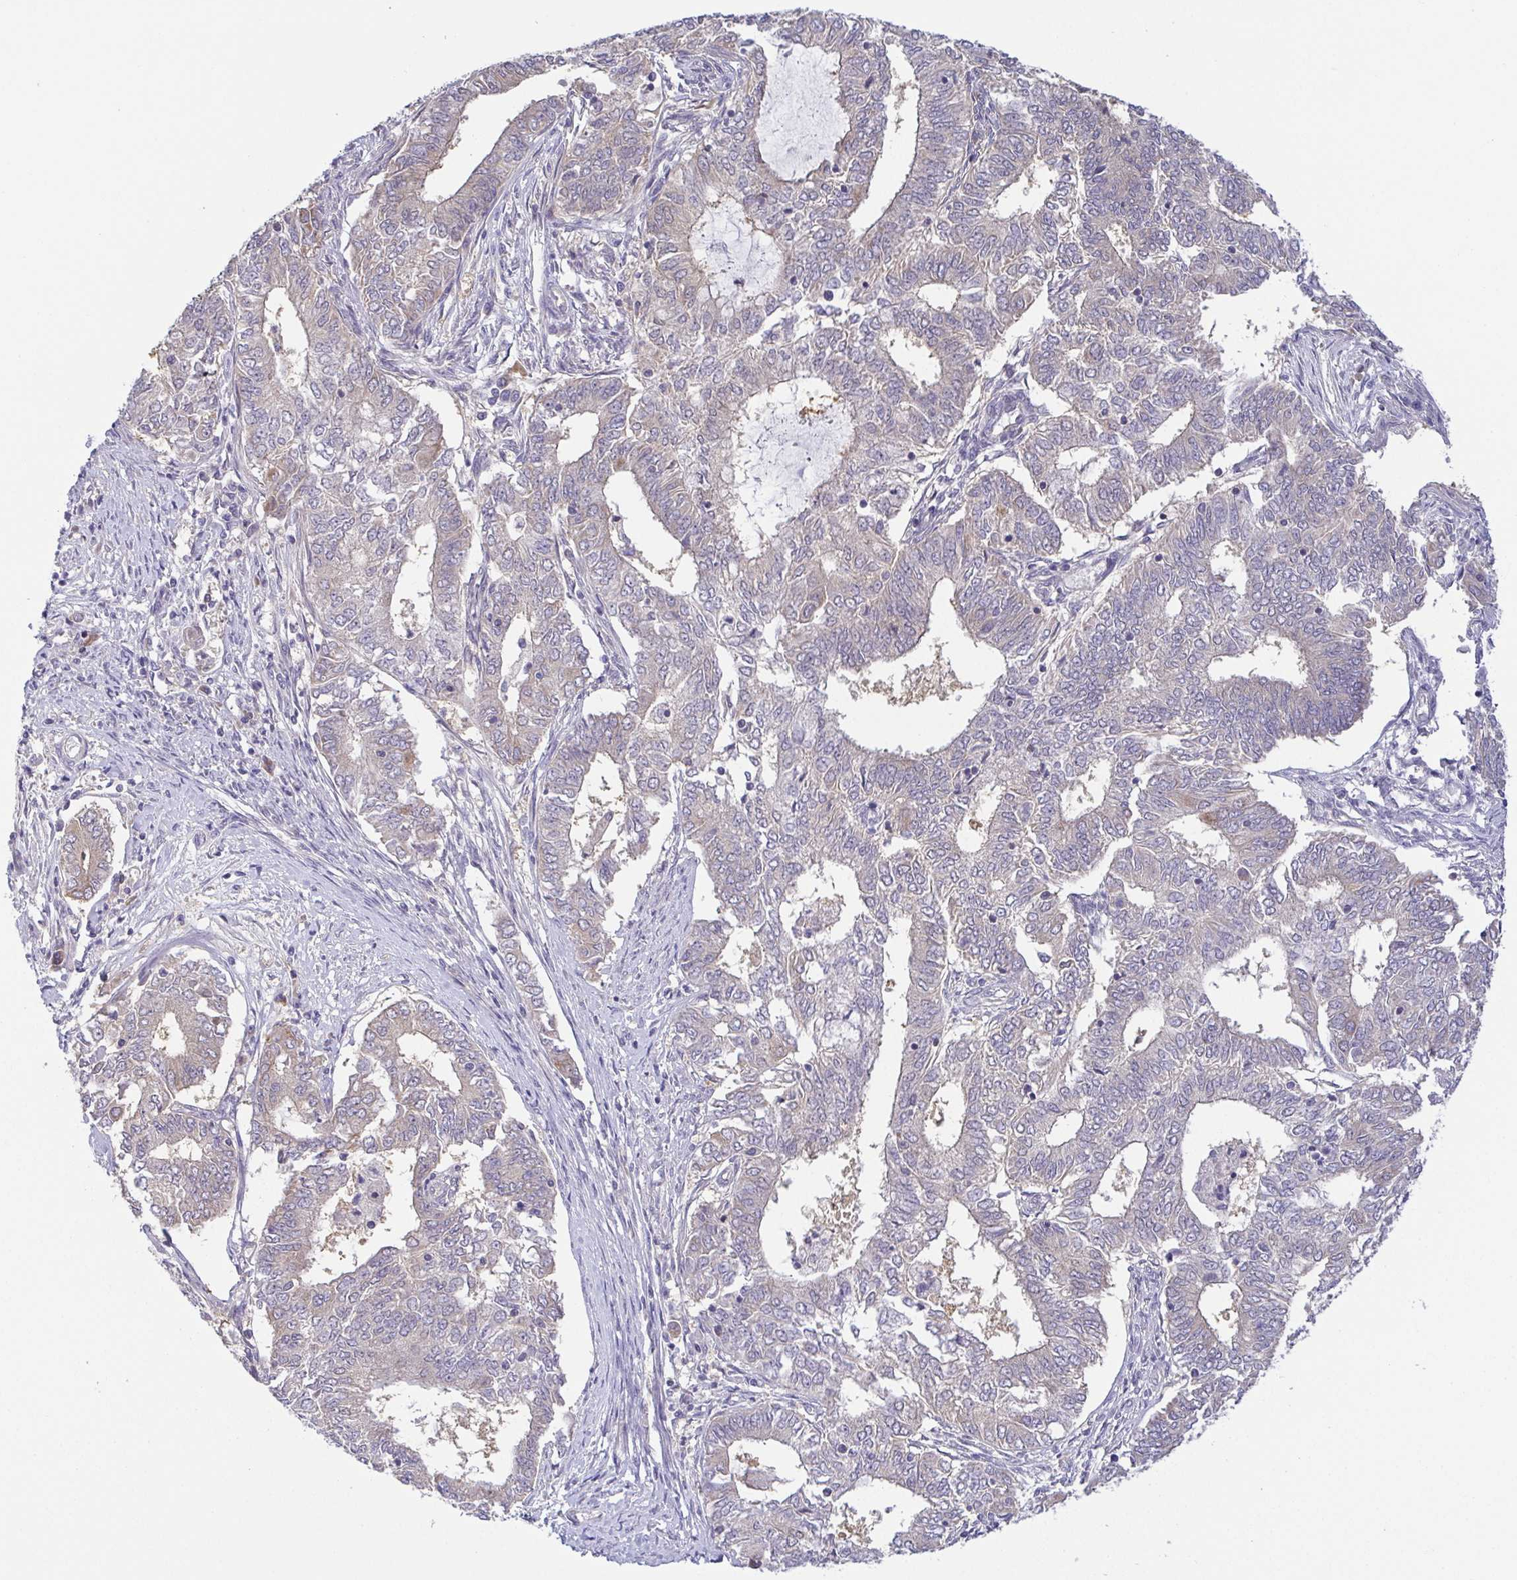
{"staining": {"intensity": "negative", "quantity": "none", "location": "none"}, "tissue": "endometrial cancer", "cell_type": "Tumor cells", "image_type": "cancer", "snomed": [{"axis": "morphology", "description": "Adenocarcinoma, NOS"}, {"axis": "topography", "description": "Endometrium"}], "caption": "Micrograph shows no significant protein staining in tumor cells of endometrial adenocarcinoma.", "gene": "BCL2L1", "patient": {"sex": "female", "age": 62}}